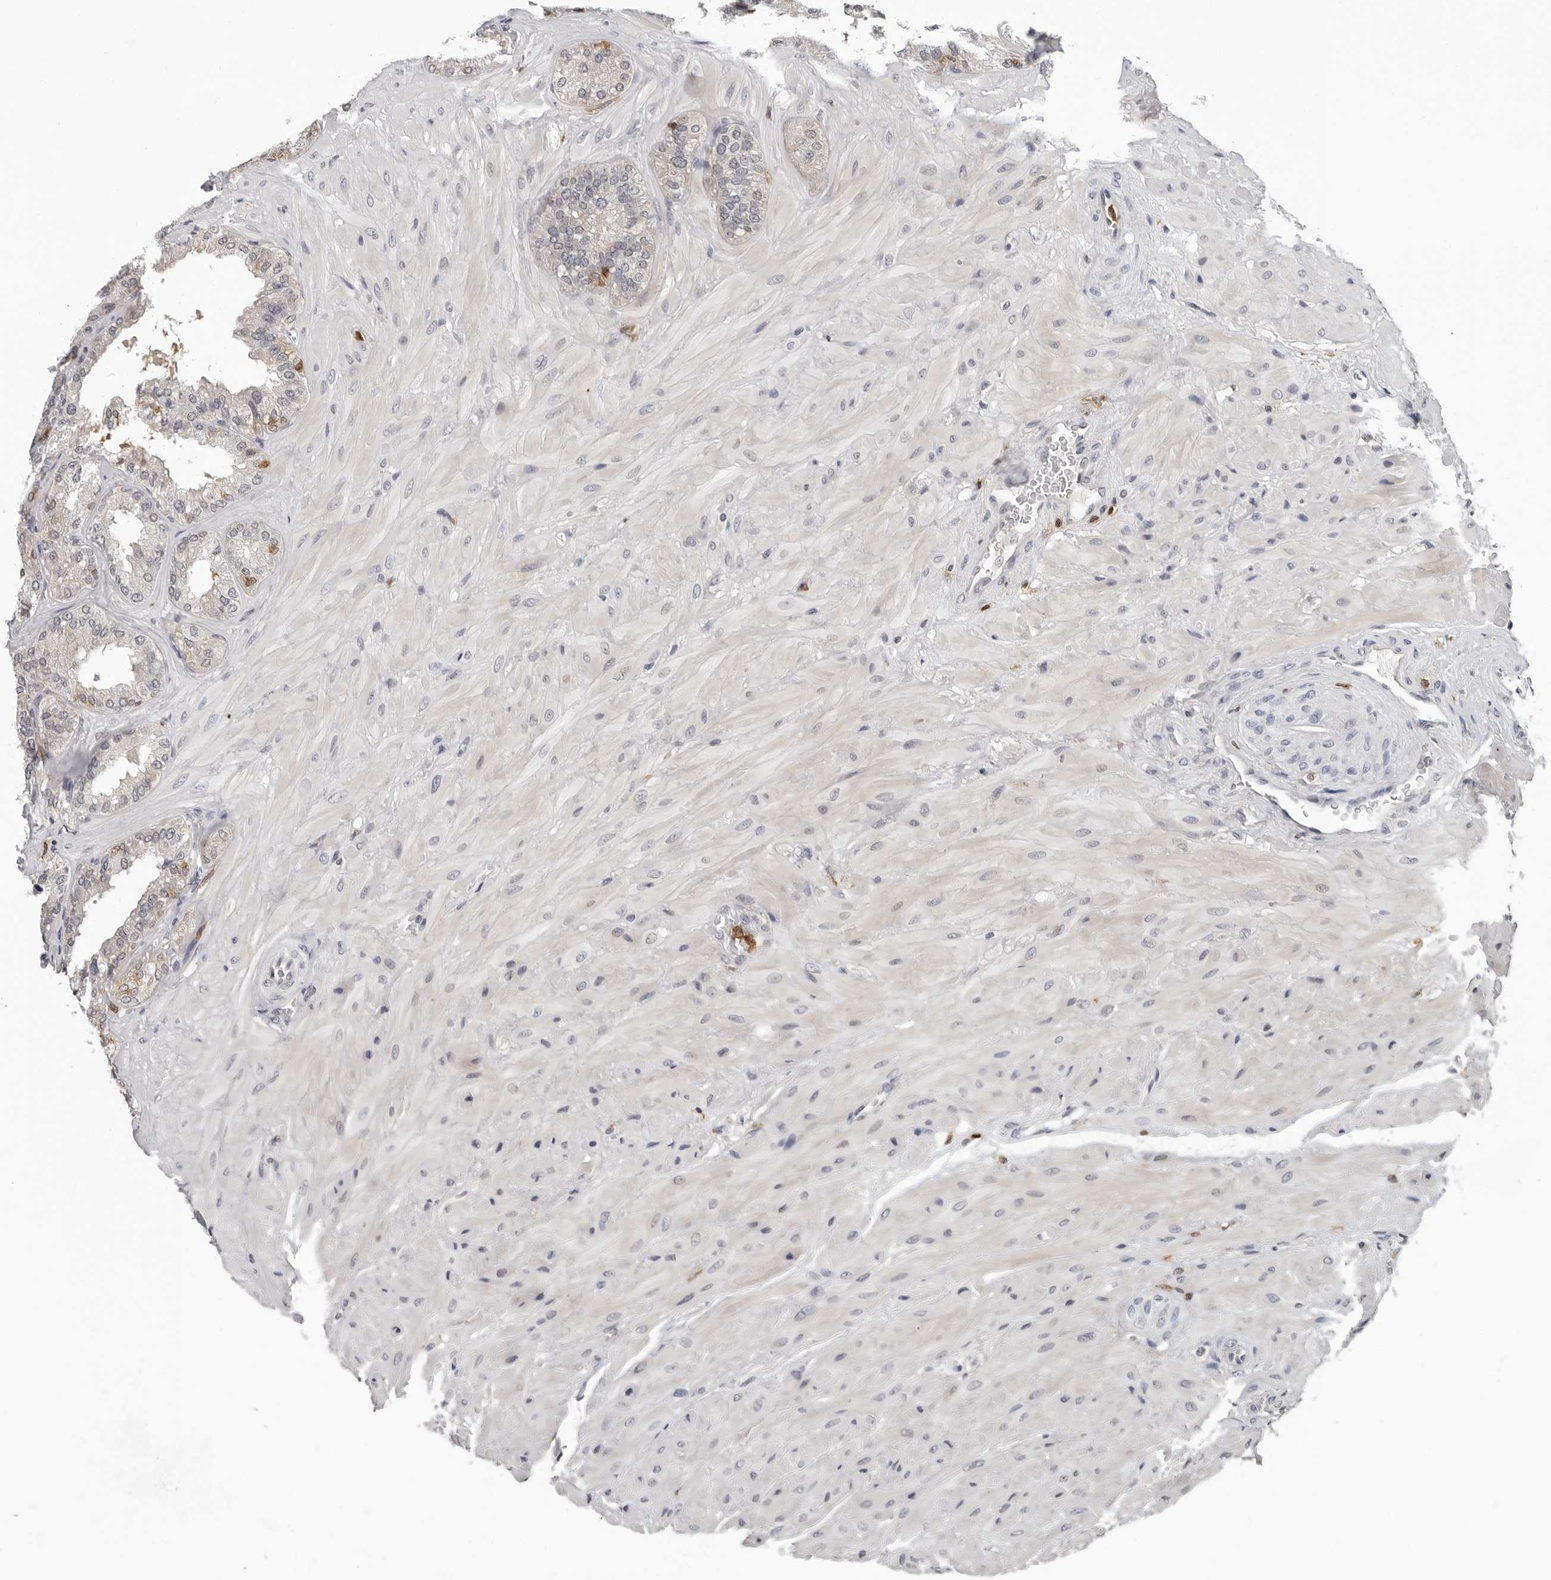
{"staining": {"intensity": "negative", "quantity": "none", "location": "none"}, "tissue": "seminal vesicle", "cell_type": "Glandular cells", "image_type": "normal", "snomed": [{"axis": "morphology", "description": "Normal tissue, NOS"}, {"axis": "topography", "description": "Prostate"}, {"axis": "topography", "description": "Seminal veicle"}], "caption": "Benign seminal vesicle was stained to show a protein in brown. There is no significant positivity in glandular cells.", "gene": "HSPH1", "patient": {"sex": "male", "age": 51}}